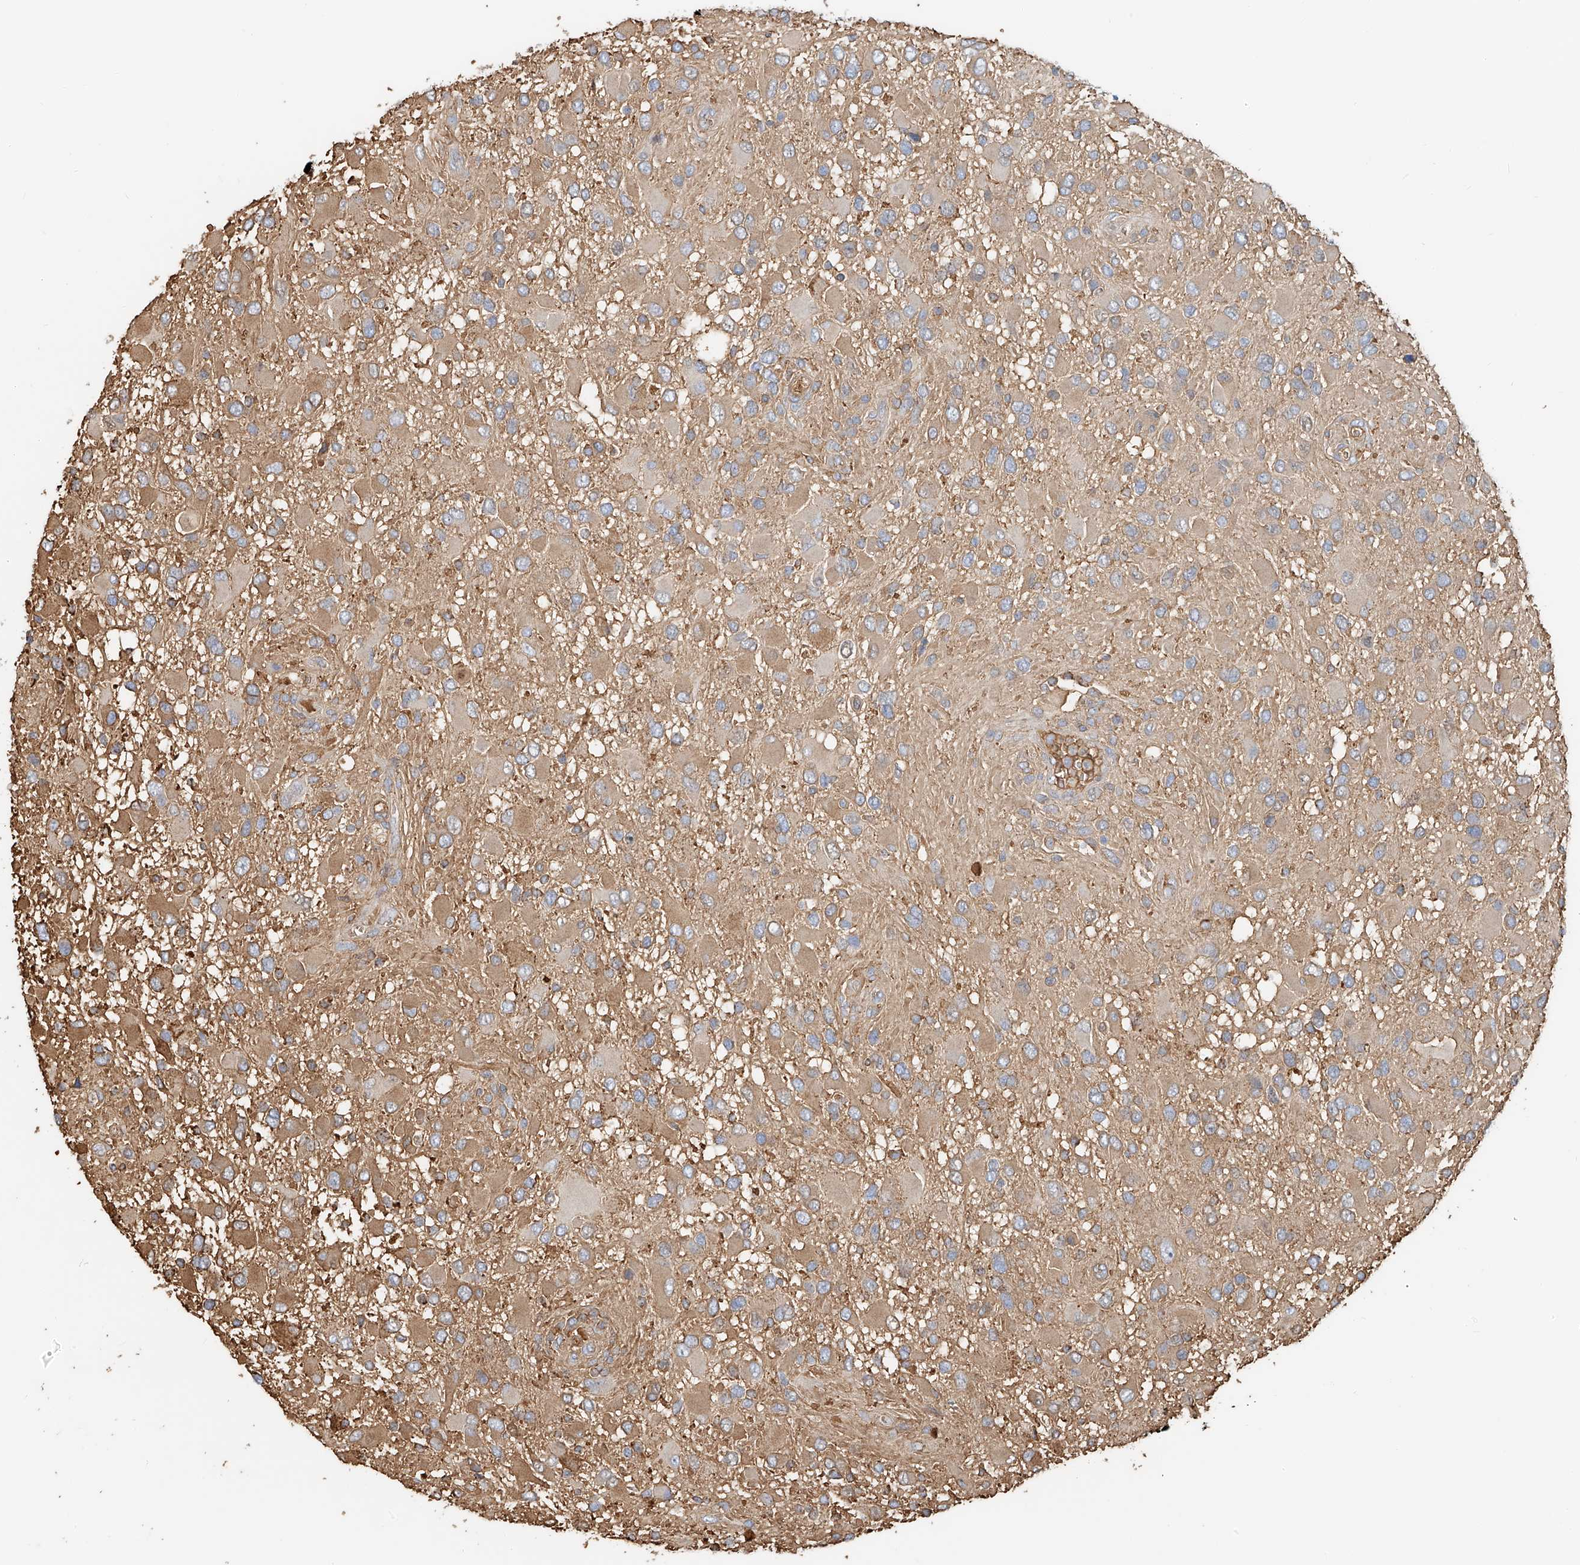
{"staining": {"intensity": "moderate", "quantity": ">75%", "location": "cytoplasmic/membranous"}, "tissue": "glioma", "cell_type": "Tumor cells", "image_type": "cancer", "snomed": [{"axis": "morphology", "description": "Glioma, malignant, High grade"}, {"axis": "topography", "description": "Brain"}], "caption": "Immunohistochemical staining of human malignant glioma (high-grade) demonstrates medium levels of moderate cytoplasmic/membranous positivity in about >75% of tumor cells.", "gene": "ZFP30", "patient": {"sex": "male", "age": 53}}